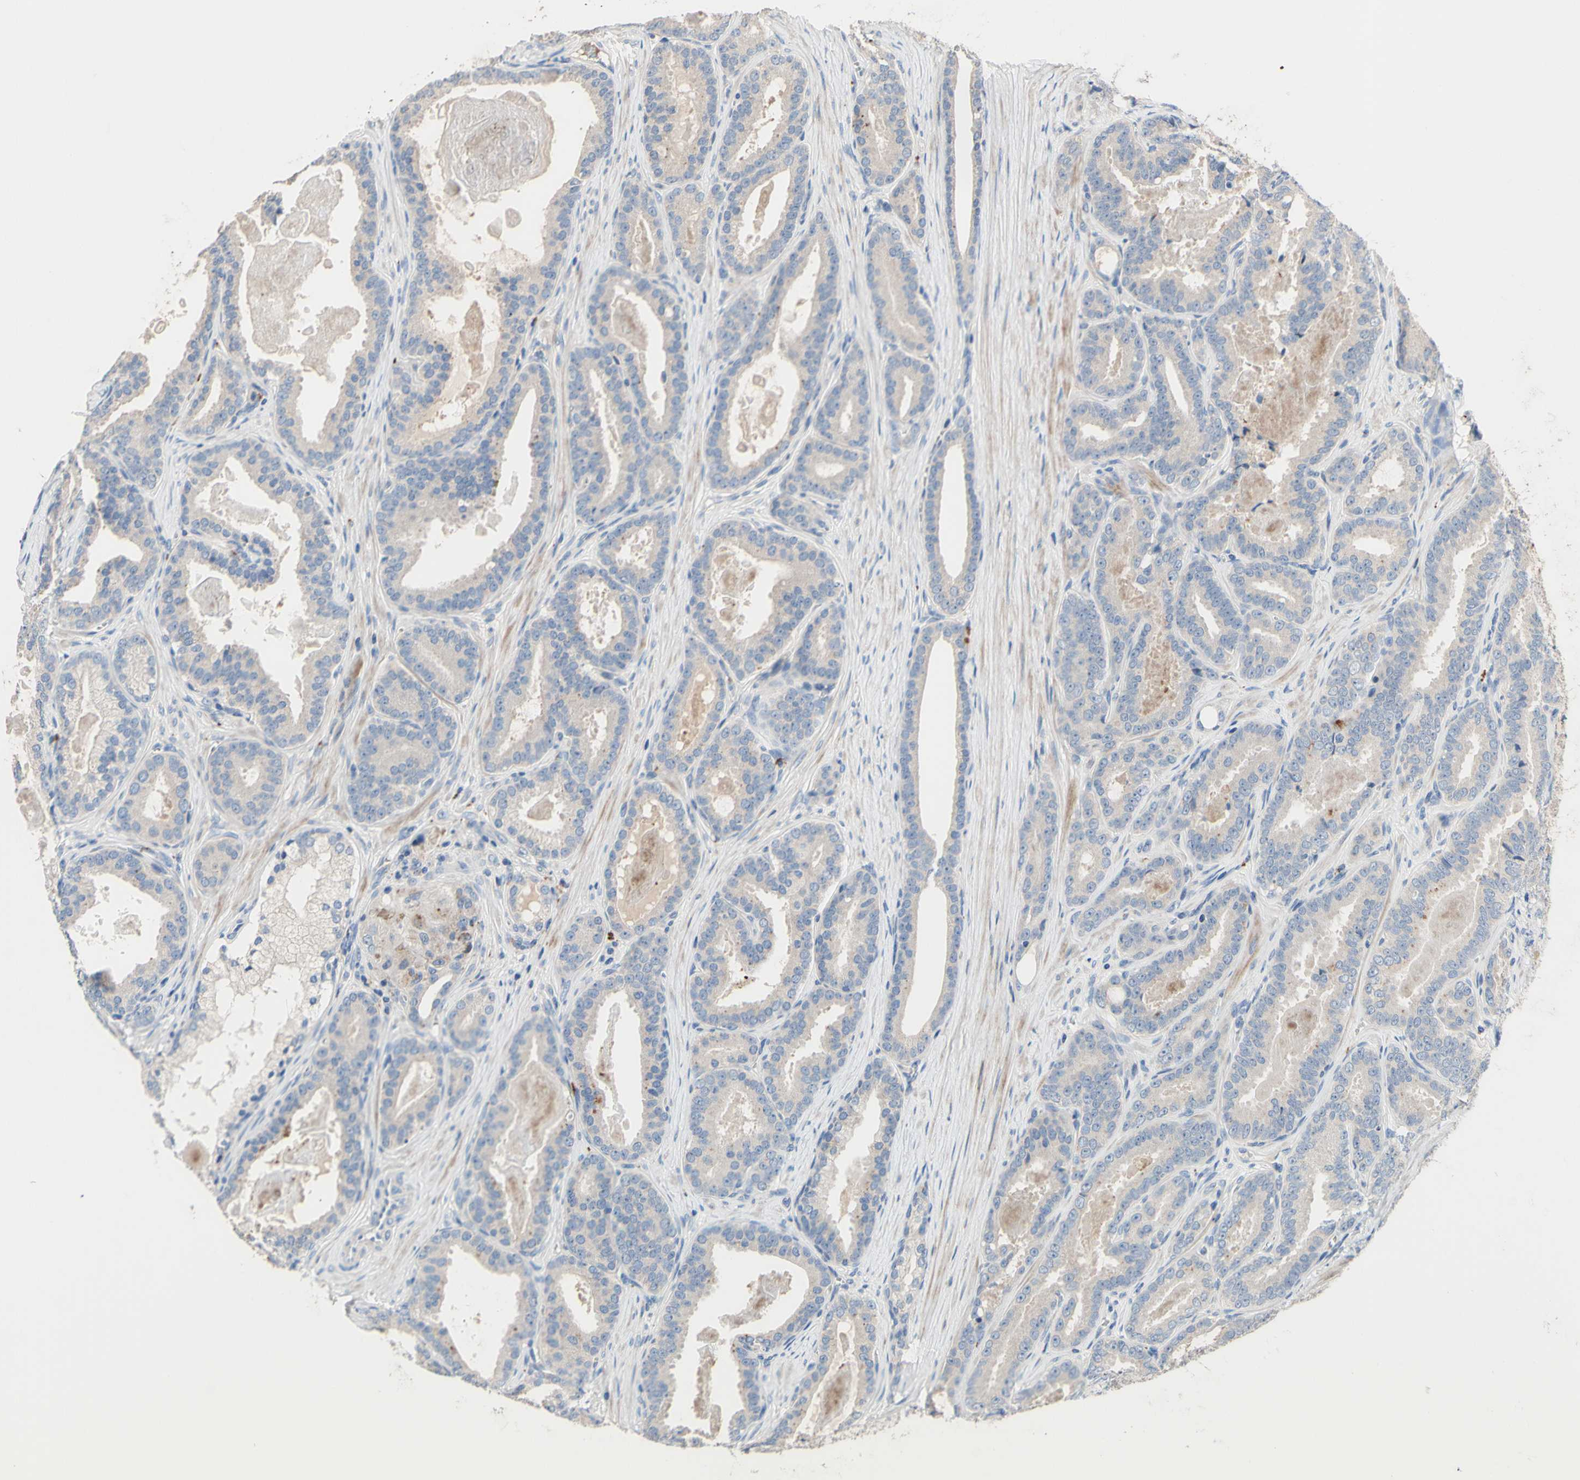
{"staining": {"intensity": "weak", "quantity": ">75%", "location": "cytoplasmic/membranous"}, "tissue": "prostate cancer", "cell_type": "Tumor cells", "image_type": "cancer", "snomed": [{"axis": "morphology", "description": "Adenocarcinoma, High grade"}, {"axis": "topography", "description": "Prostate"}], "caption": "Immunohistochemistry (IHC) histopathology image of neoplastic tissue: human prostate cancer stained using IHC exhibits low levels of weak protein expression localized specifically in the cytoplasmic/membranous of tumor cells, appearing as a cytoplasmic/membranous brown color.", "gene": "CDON", "patient": {"sex": "male", "age": 60}}